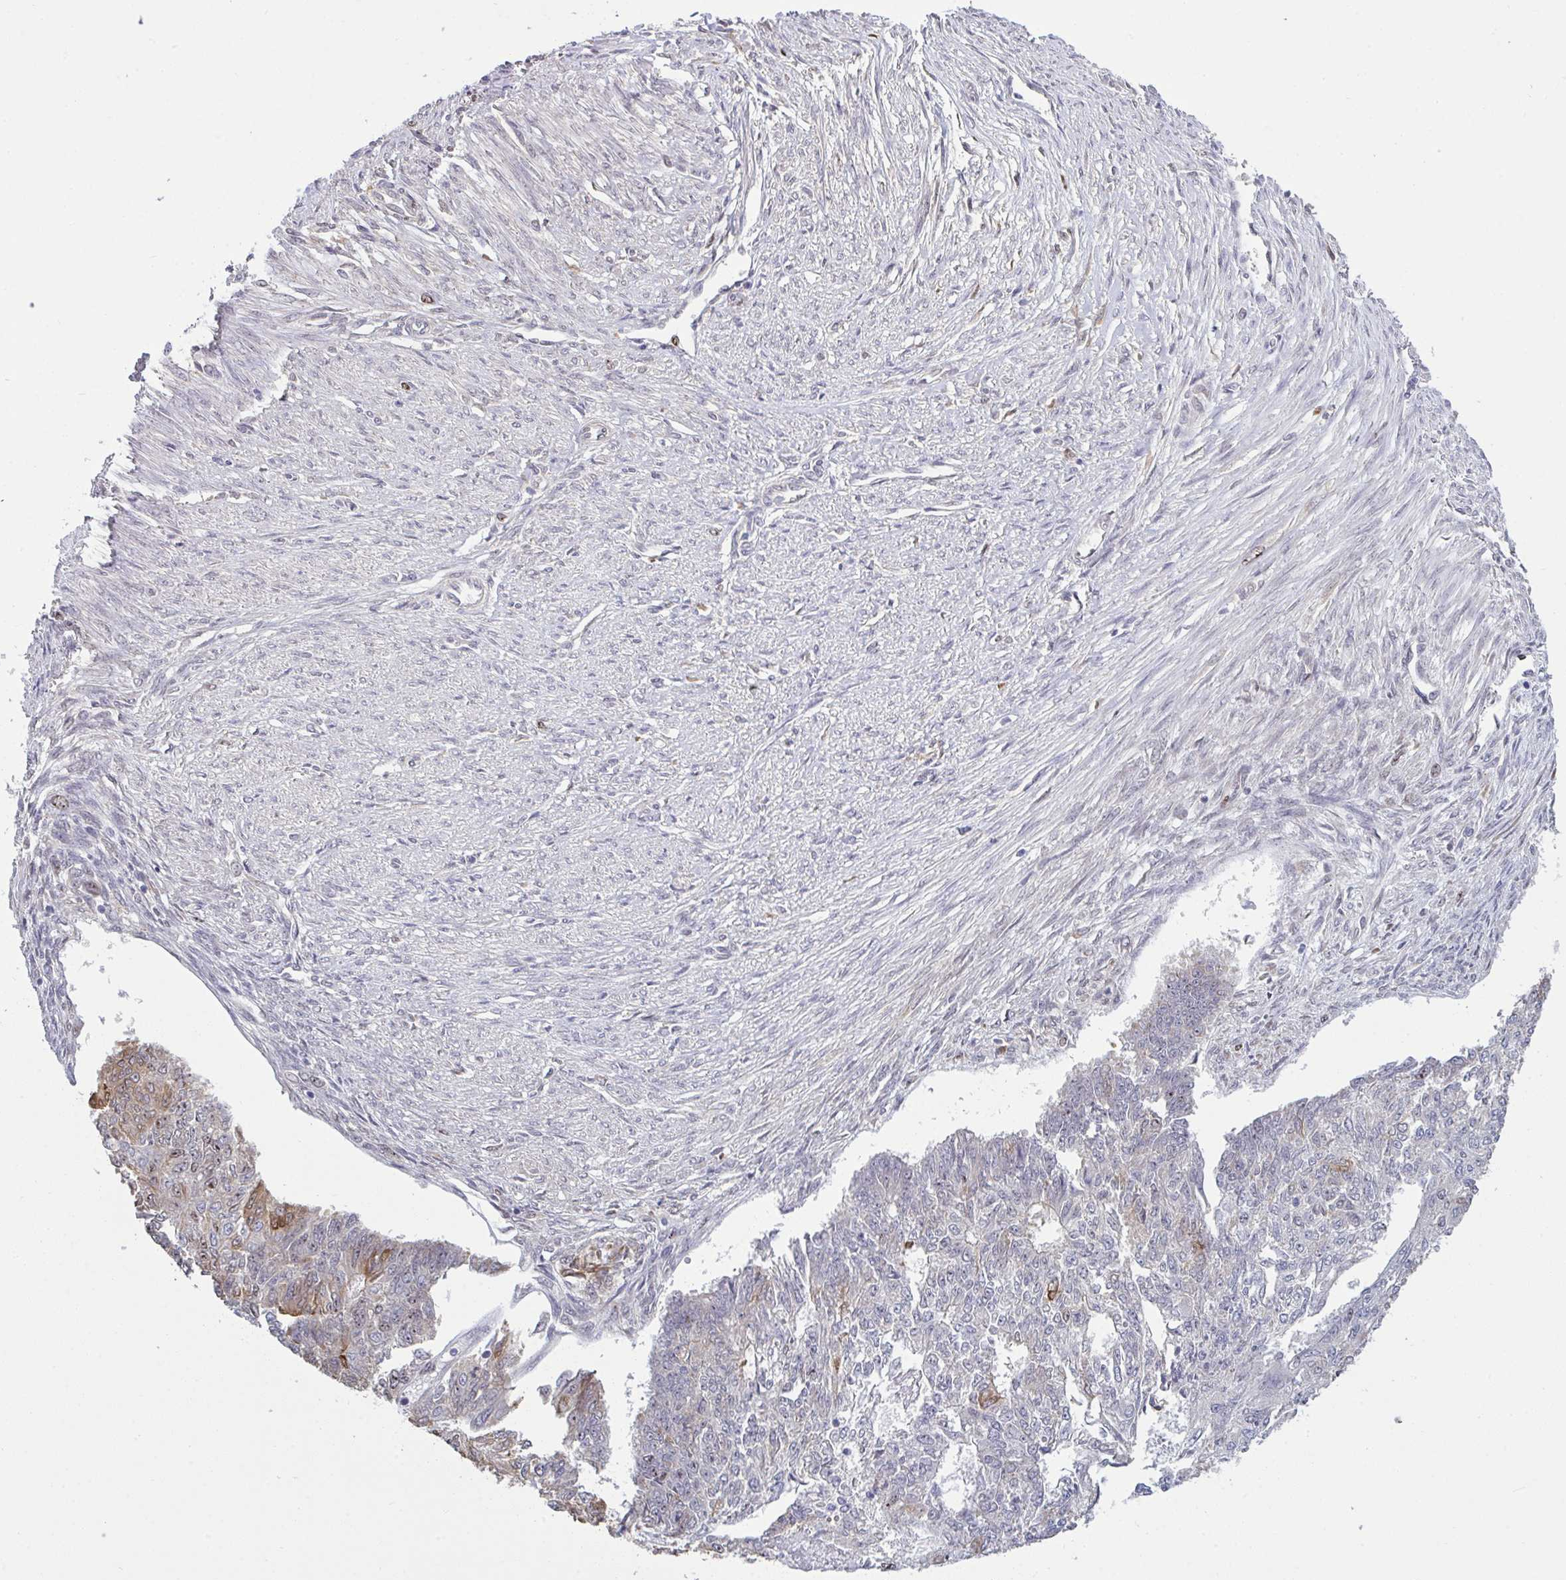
{"staining": {"intensity": "moderate", "quantity": "<25%", "location": "cytoplasmic/membranous,nuclear"}, "tissue": "endometrial cancer", "cell_type": "Tumor cells", "image_type": "cancer", "snomed": [{"axis": "morphology", "description": "Adenocarcinoma, NOS"}, {"axis": "topography", "description": "Endometrium"}], "caption": "A high-resolution photomicrograph shows IHC staining of adenocarcinoma (endometrial), which displays moderate cytoplasmic/membranous and nuclear positivity in approximately <25% of tumor cells.", "gene": "SETD7", "patient": {"sex": "female", "age": 32}}